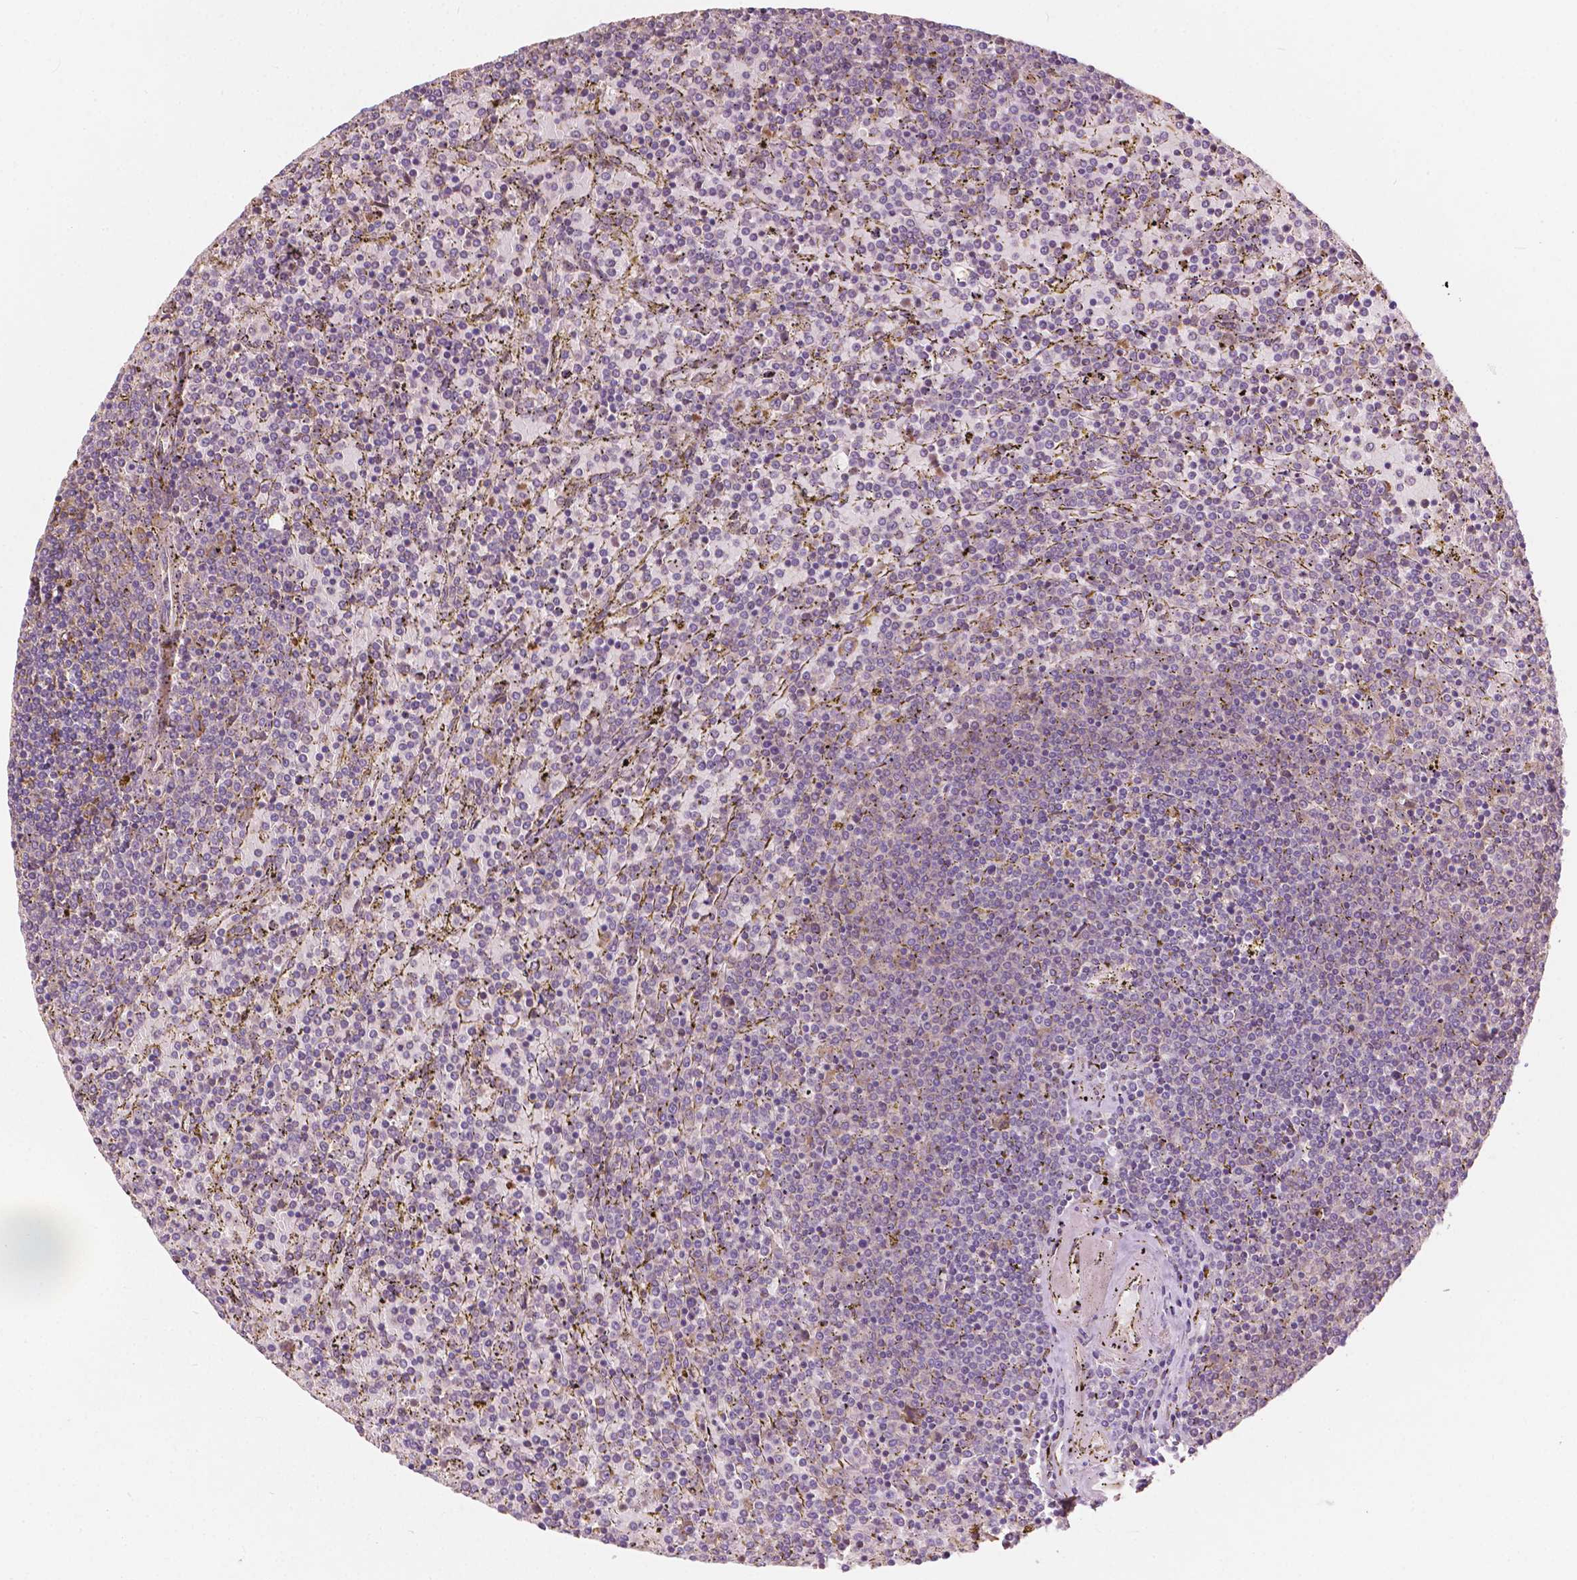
{"staining": {"intensity": "negative", "quantity": "none", "location": "none"}, "tissue": "lymphoma", "cell_type": "Tumor cells", "image_type": "cancer", "snomed": [{"axis": "morphology", "description": "Malignant lymphoma, non-Hodgkin's type, Low grade"}, {"axis": "topography", "description": "Spleen"}], "caption": "DAB (3,3'-diaminobenzidine) immunohistochemical staining of lymphoma displays no significant expression in tumor cells. (Brightfield microscopy of DAB IHC at high magnification).", "gene": "G3BP1", "patient": {"sex": "female", "age": 77}}